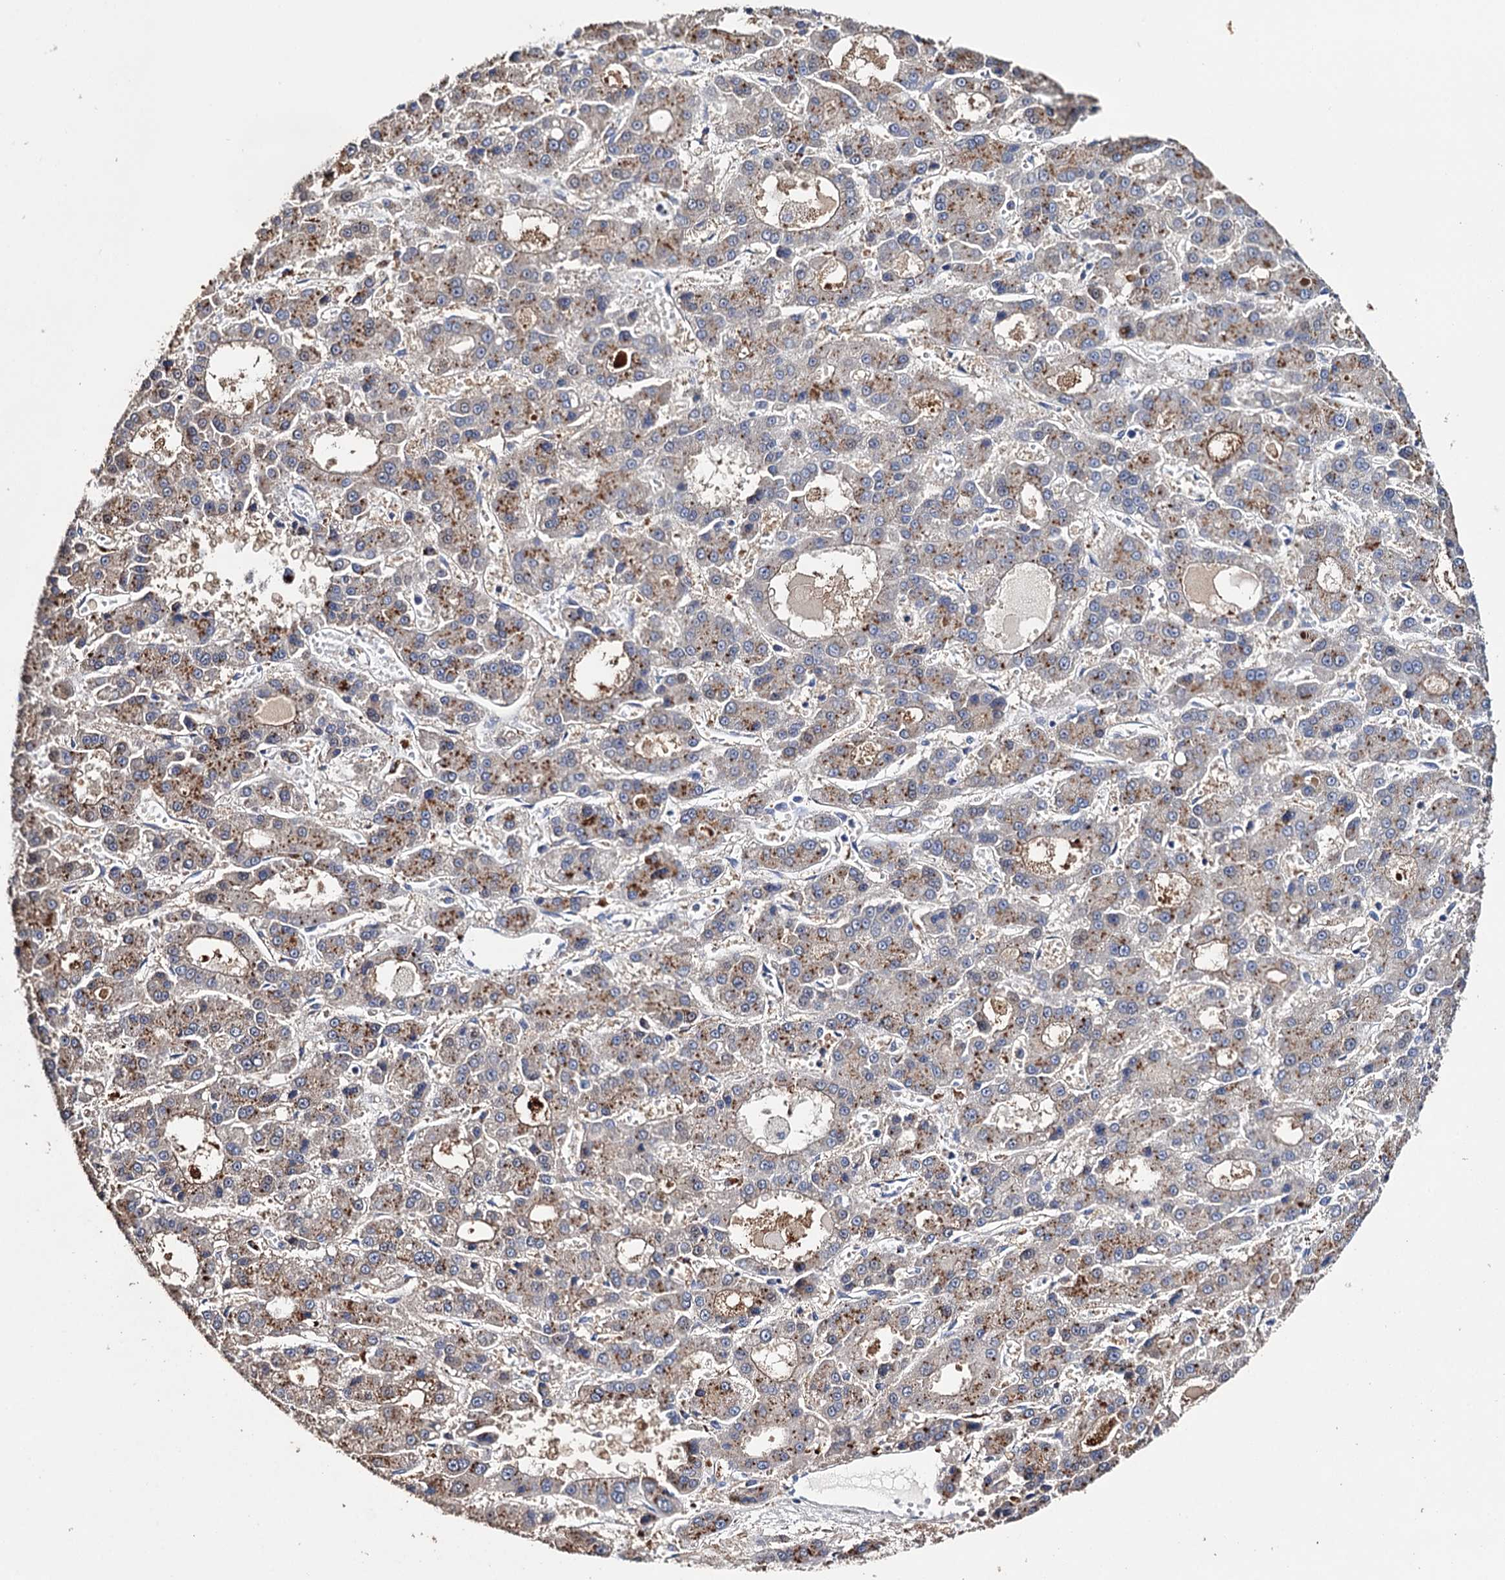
{"staining": {"intensity": "moderate", "quantity": "25%-75%", "location": "cytoplasmic/membranous"}, "tissue": "liver cancer", "cell_type": "Tumor cells", "image_type": "cancer", "snomed": [{"axis": "morphology", "description": "Carcinoma, Hepatocellular, NOS"}, {"axis": "topography", "description": "Liver"}], "caption": "Liver cancer tissue displays moderate cytoplasmic/membranous expression in about 25%-75% of tumor cells", "gene": "DNAH6", "patient": {"sex": "male", "age": 70}}